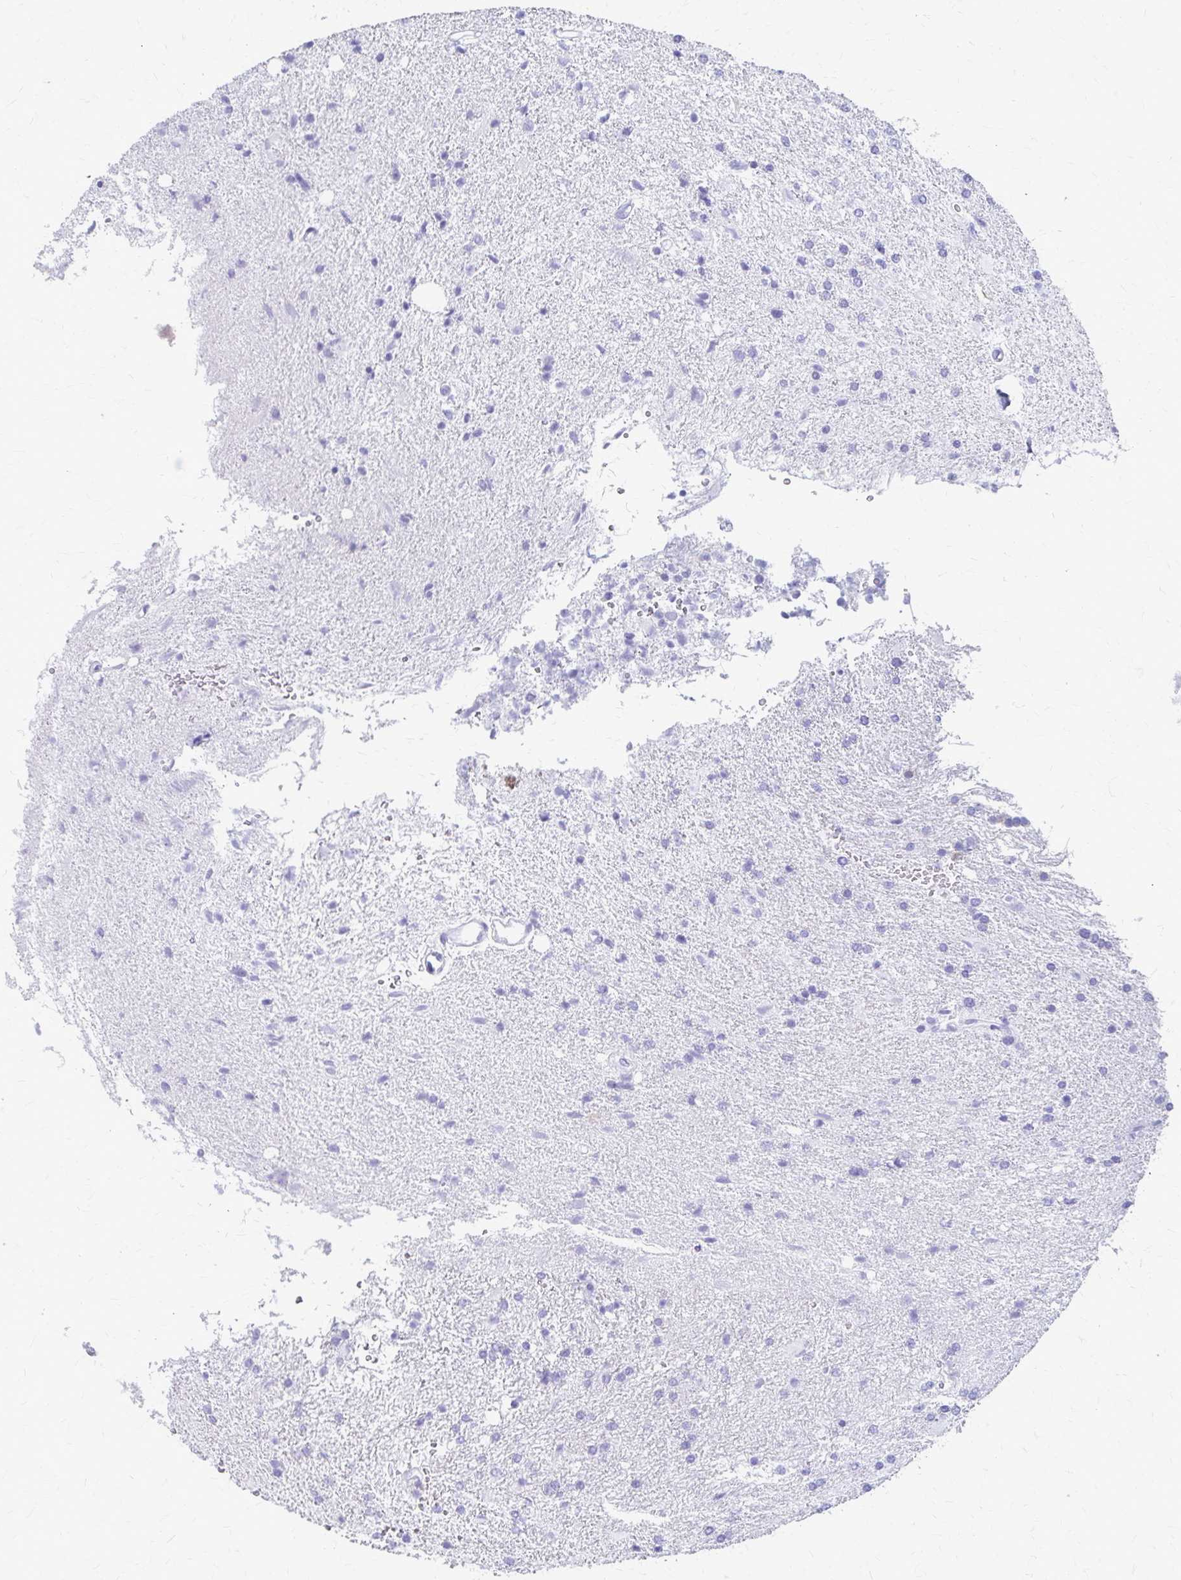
{"staining": {"intensity": "negative", "quantity": "none", "location": "none"}, "tissue": "glioma", "cell_type": "Tumor cells", "image_type": "cancer", "snomed": [{"axis": "morphology", "description": "Glioma, malignant, High grade"}, {"axis": "topography", "description": "Brain"}], "caption": "DAB immunohistochemical staining of high-grade glioma (malignant) demonstrates no significant positivity in tumor cells. (Stains: DAB IHC with hematoxylin counter stain, Microscopy: brightfield microscopy at high magnification).", "gene": "CELF5", "patient": {"sex": "male", "age": 56}}